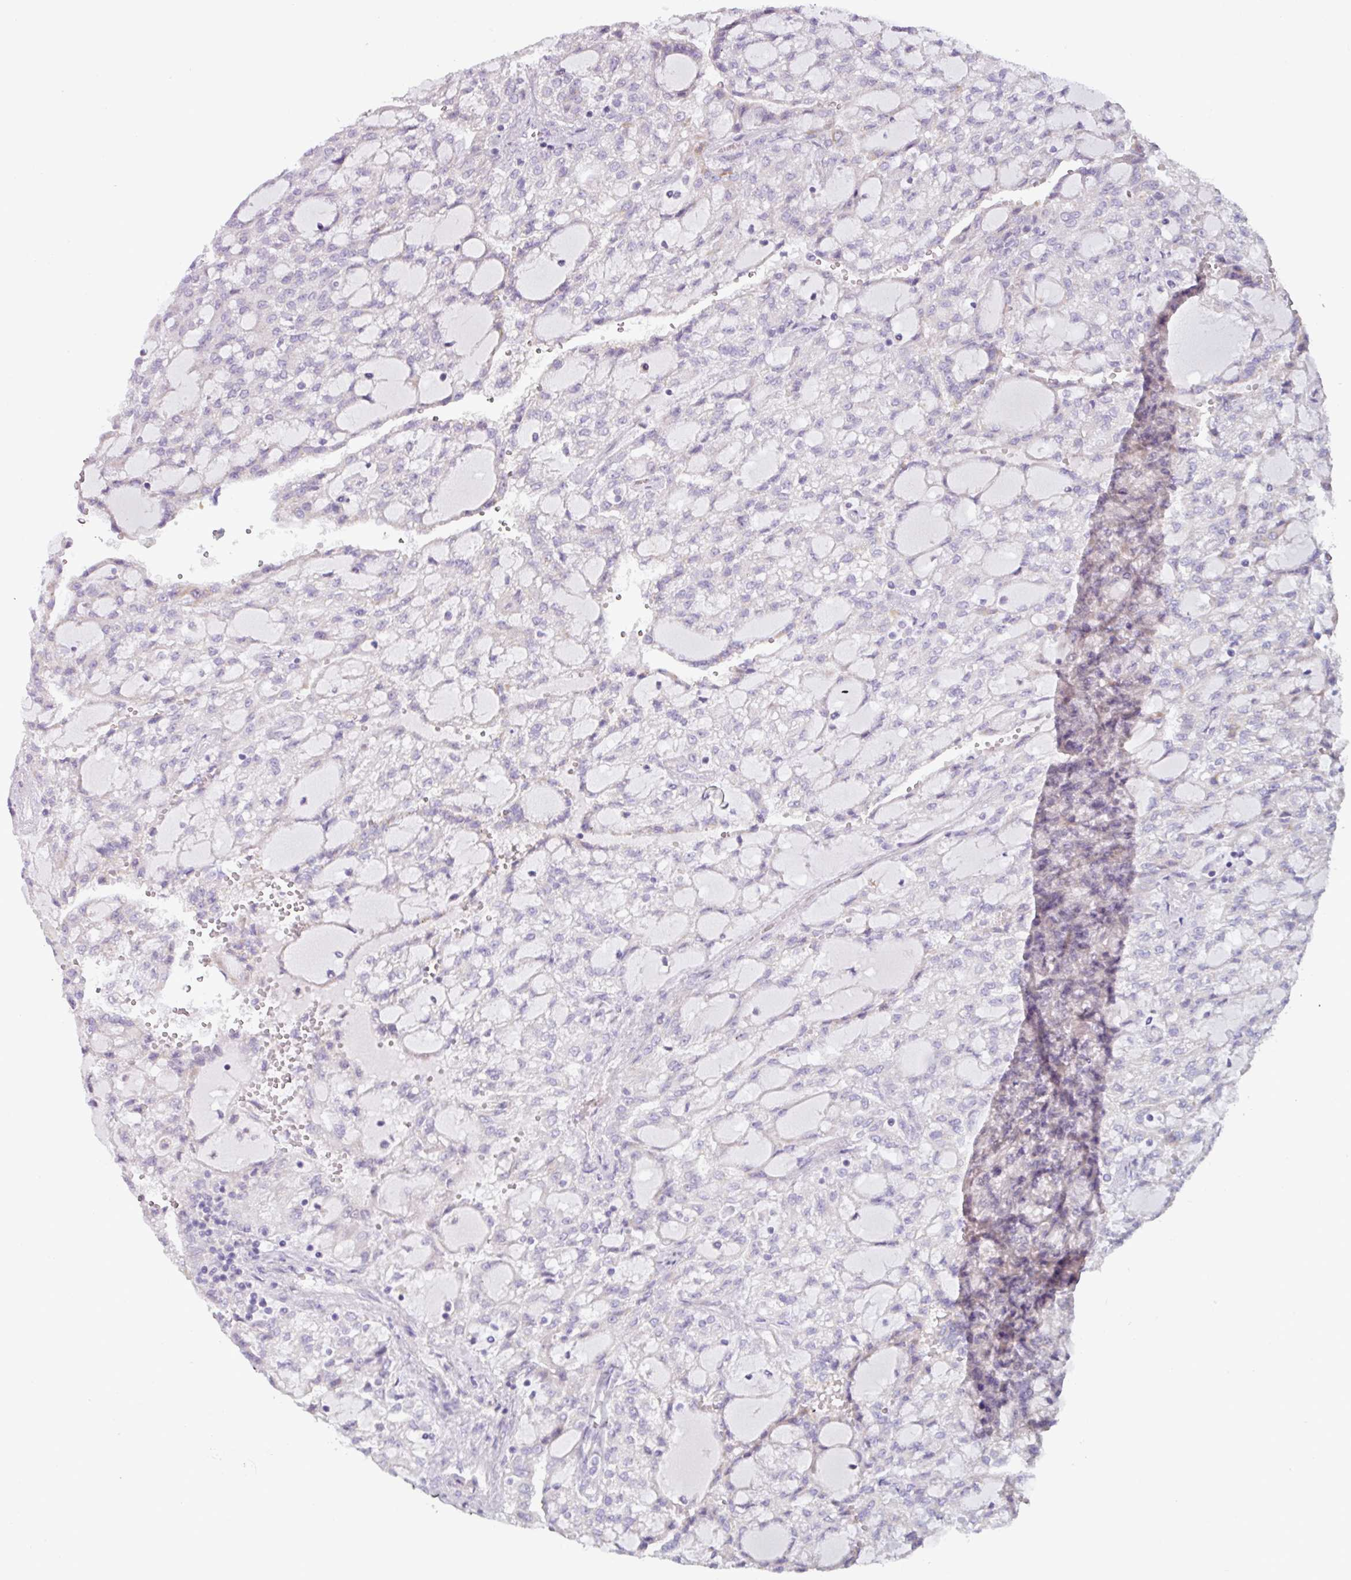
{"staining": {"intensity": "negative", "quantity": "none", "location": "none"}, "tissue": "renal cancer", "cell_type": "Tumor cells", "image_type": "cancer", "snomed": [{"axis": "morphology", "description": "Adenocarcinoma, NOS"}, {"axis": "topography", "description": "Kidney"}], "caption": "Immunohistochemistry micrograph of neoplastic tissue: adenocarcinoma (renal) stained with DAB demonstrates no significant protein positivity in tumor cells. The staining was performed using DAB (3,3'-diaminobenzidine) to visualize the protein expression in brown, while the nuclei were stained in blue with hematoxylin (Magnification: 20x).", "gene": "RGS16", "patient": {"sex": "male", "age": 63}}